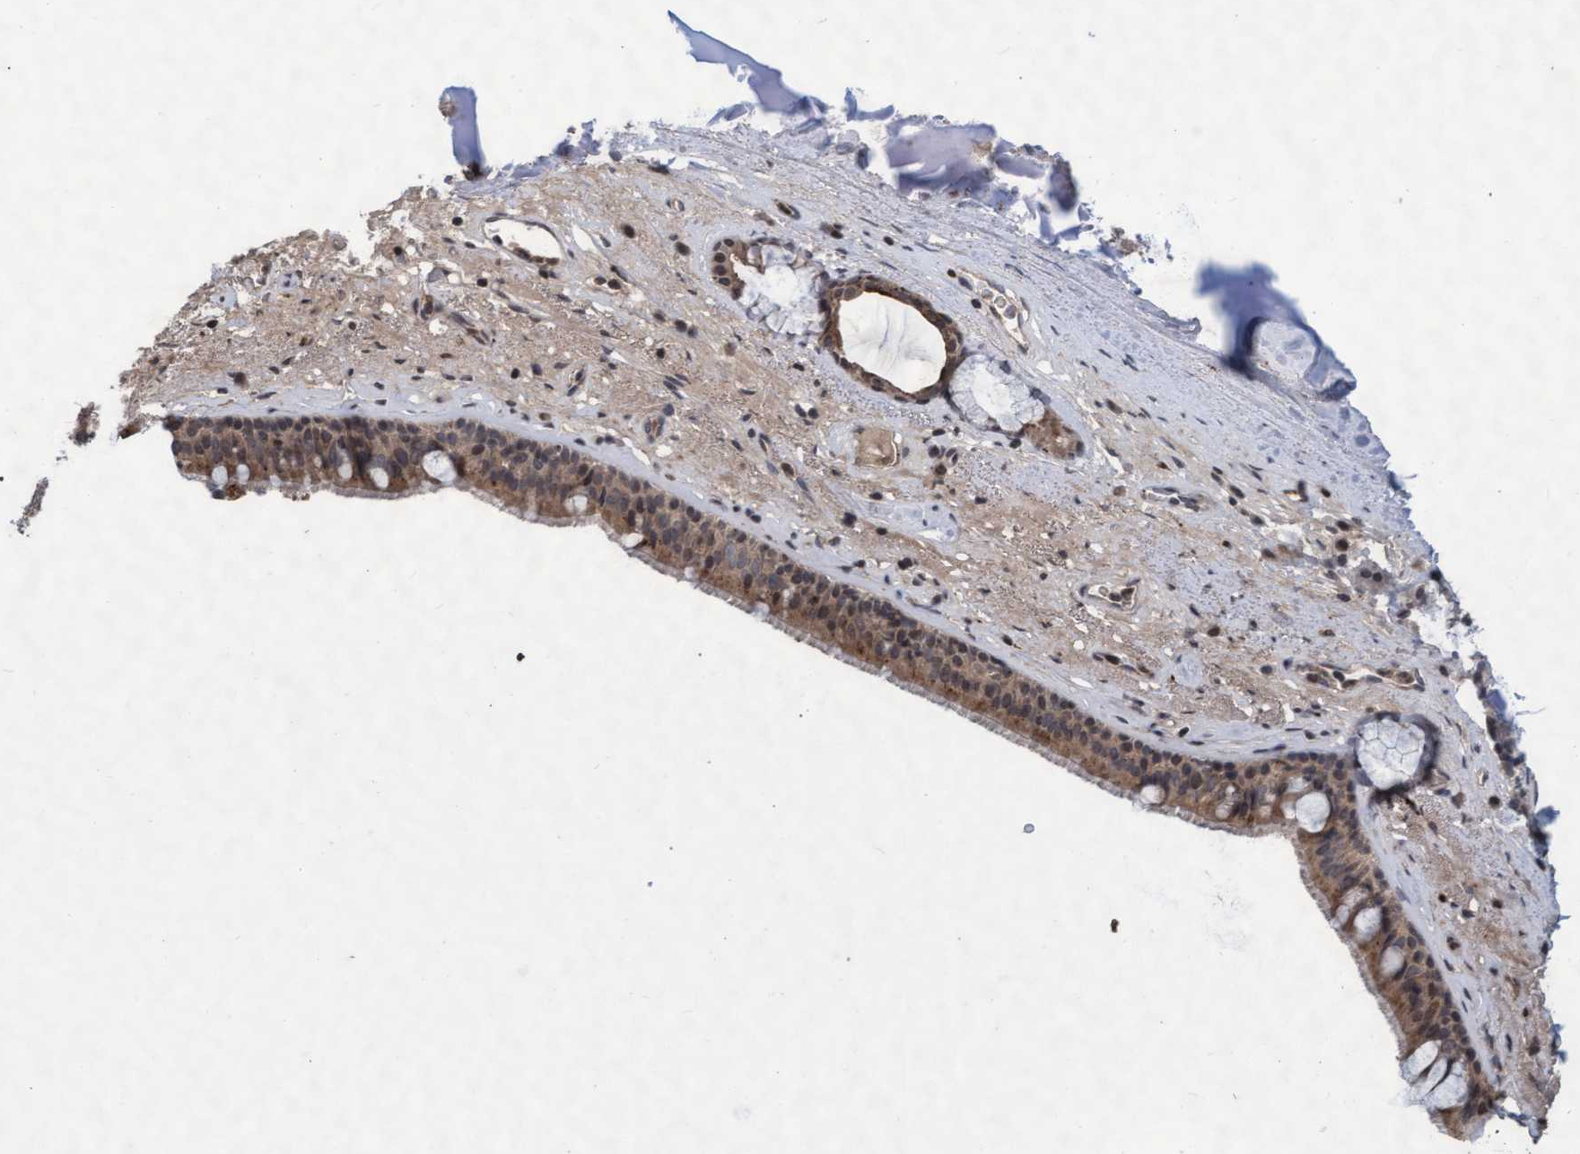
{"staining": {"intensity": "moderate", "quantity": ">75%", "location": "cytoplasmic/membranous"}, "tissue": "bronchus", "cell_type": "Respiratory epithelial cells", "image_type": "normal", "snomed": [{"axis": "morphology", "description": "Normal tissue, NOS"}, {"axis": "topography", "description": "Cartilage tissue"}], "caption": "Approximately >75% of respiratory epithelial cells in benign bronchus reveal moderate cytoplasmic/membranous protein positivity as visualized by brown immunohistochemical staining.", "gene": "KCNC2", "patient": {"sex": "female", "age": 63}}